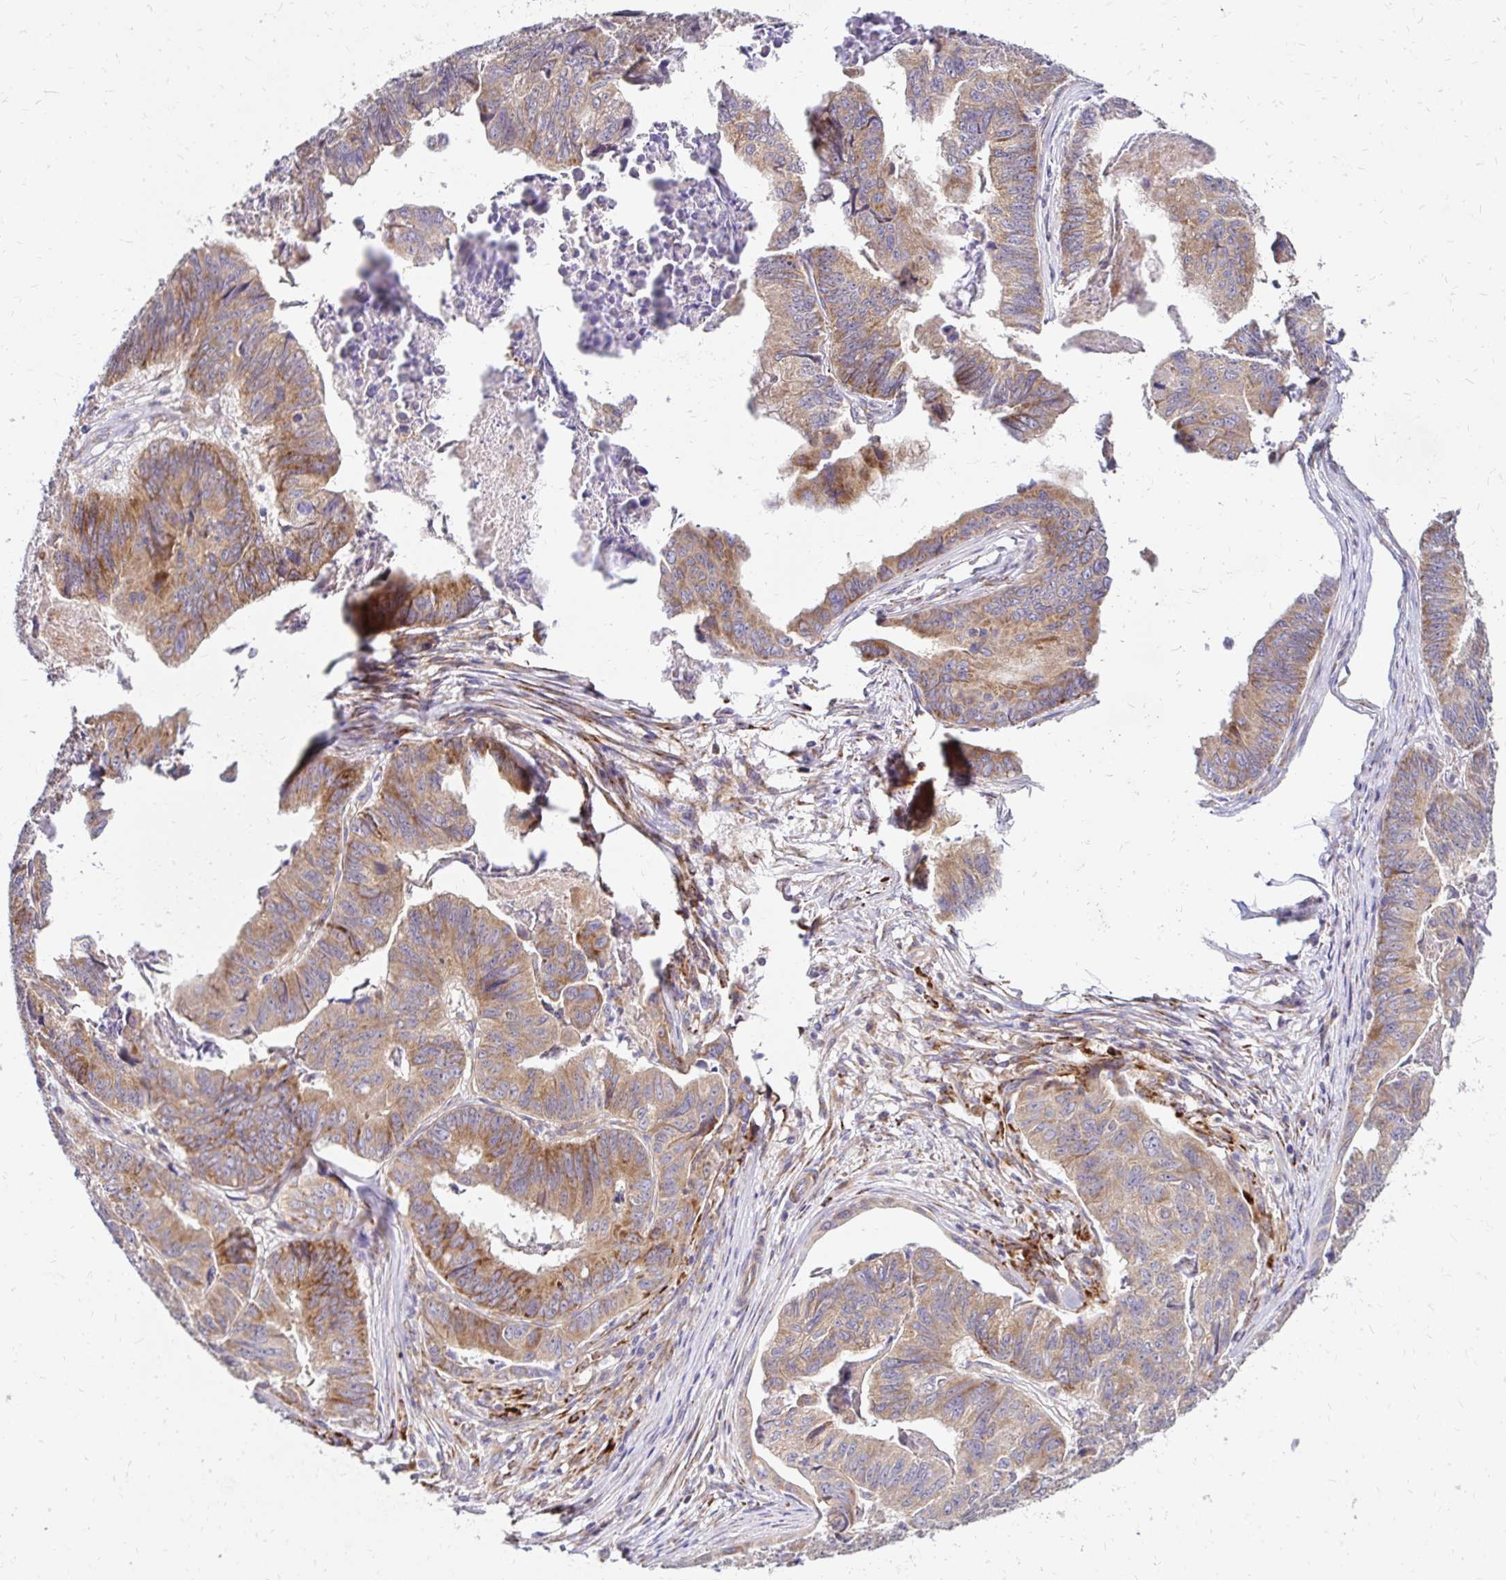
{"staining": {"intensity": "moderate", "quantity": ">75%", "location": "cytoplasmic/membranous"}, "tissue": "stomach cancer", "cell_type": "Tumor cells", "image_type": "cancer", "snomed": [{"axis": "morphology", "description": "Adenocarcinoma, NOS"}, {"axis": "topography", "description": "Stomach, lower"}], "caption": "IHC of human stomach cancer reveals medium levels of moderate cytoplasmic/membranous staining in approximately >75% of tumor cells.", "gene": "IDUA", "patient": {"sex": "male", "age": 77}}